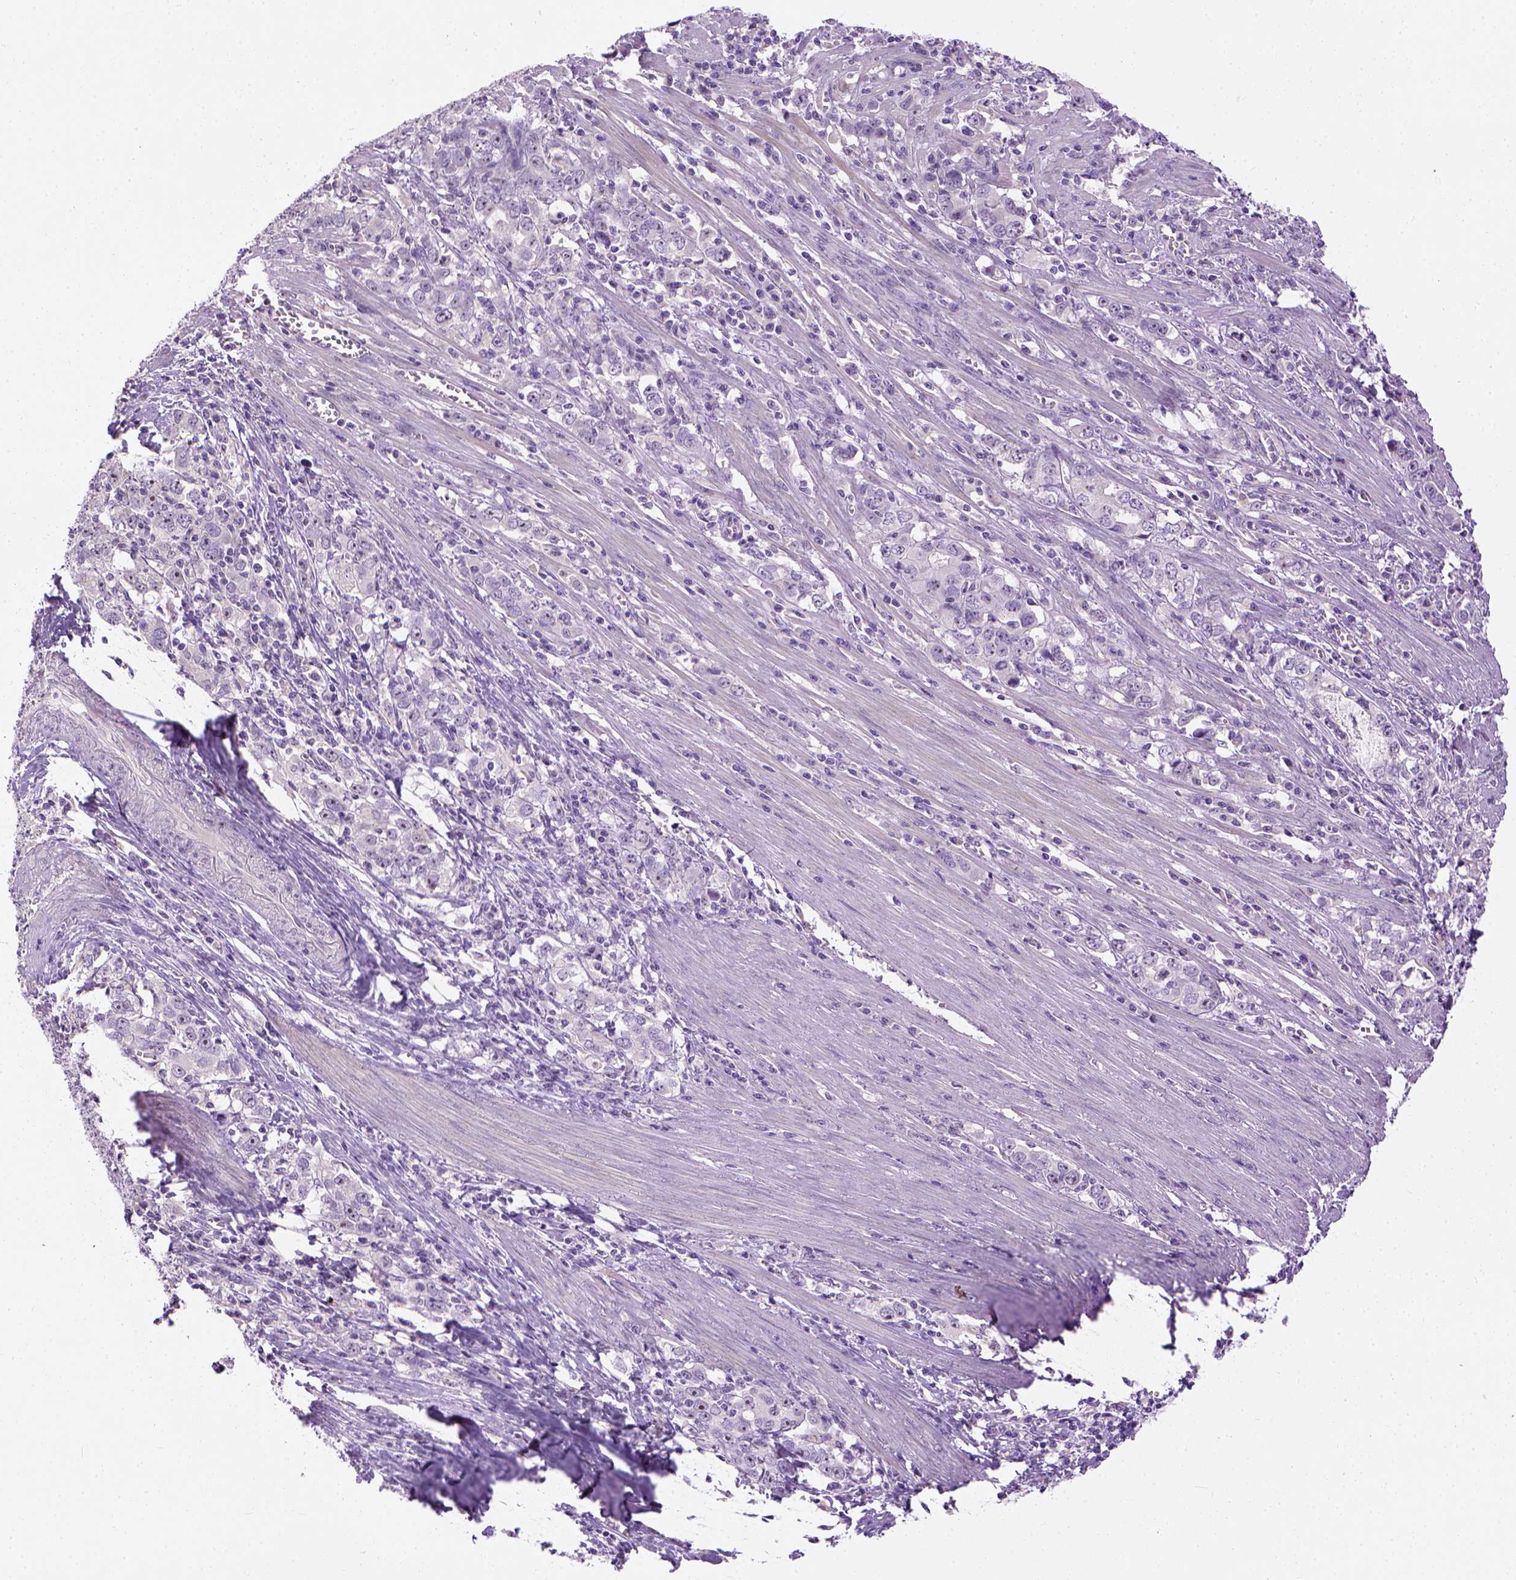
{"staining": {"intensity": "negative", "quantity": "none", "location": "none"}, "tissue": "stomach cancer", "cell_type": "Tumor cells", "image_type": "cancer", "snomed": [{"axis": "morphology", "description": "Adenocarcinoma, NOS"}, {"axis": "topography", "description": "Stomach, lower"}], "caption": "Tumor cells show no significant protein staining in stomach cancer.", "gene": "UTP4", "patient": {"sex": "female", "age": 72}}